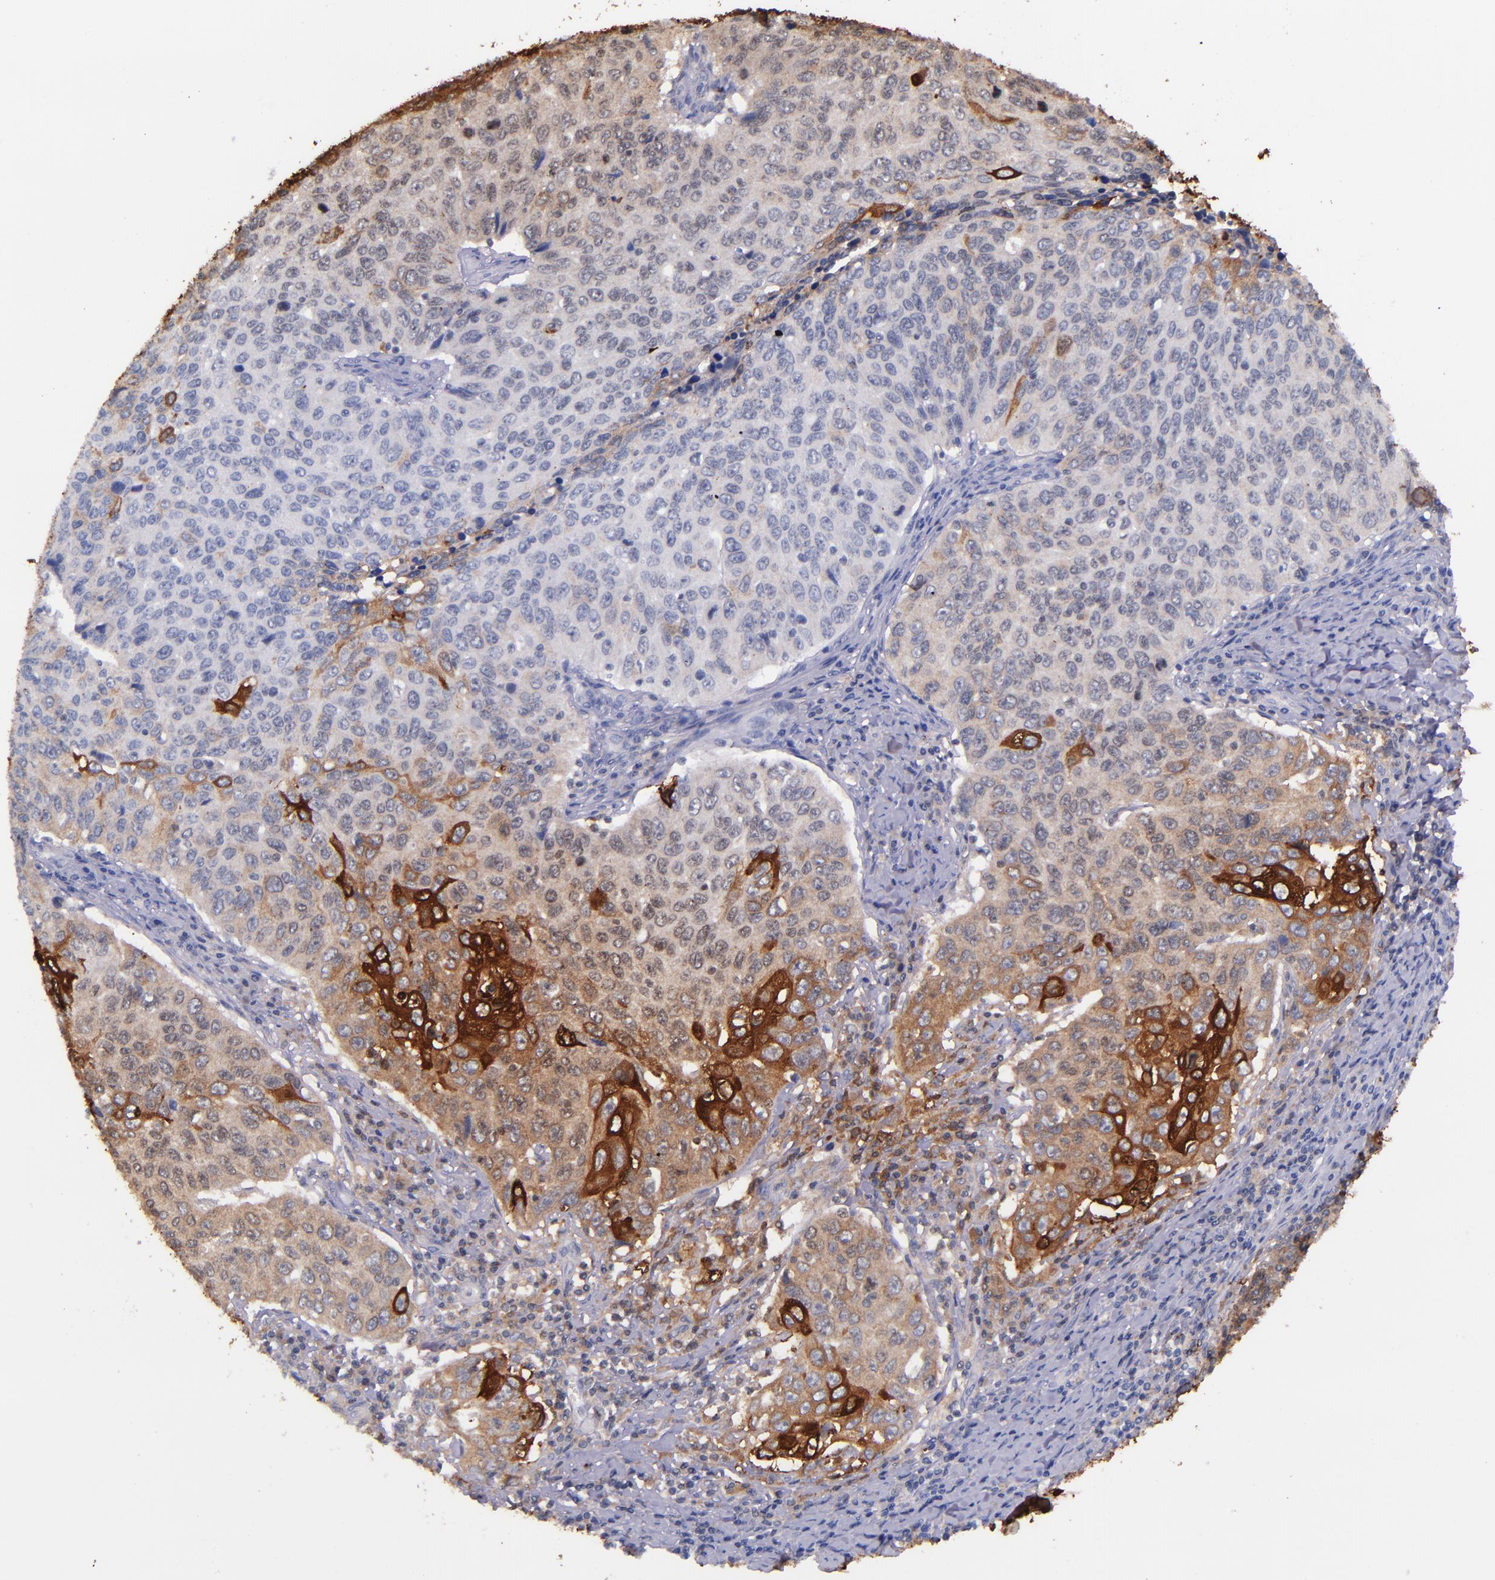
{"staining": {"intensity": "moderate", "quantity": "25%-75%", "location": "cytoplasmic/membranous"}, "tissue": "cervical cancer", "cell_type": "Tumor cells", "image_type": "cancer", "snomed": [{"axis": "morphology", "description": "Squamous cell carcinoma, NOS"}, {"axis": "topography", "description": "Cervix"}], "caption": "Cervical cancer tissue displays moderate cytoplasmic/membranous expression in about 25%-75% of tumor cells", "gene": "IVL", "patient": {"sex": "female", "age": 53}}